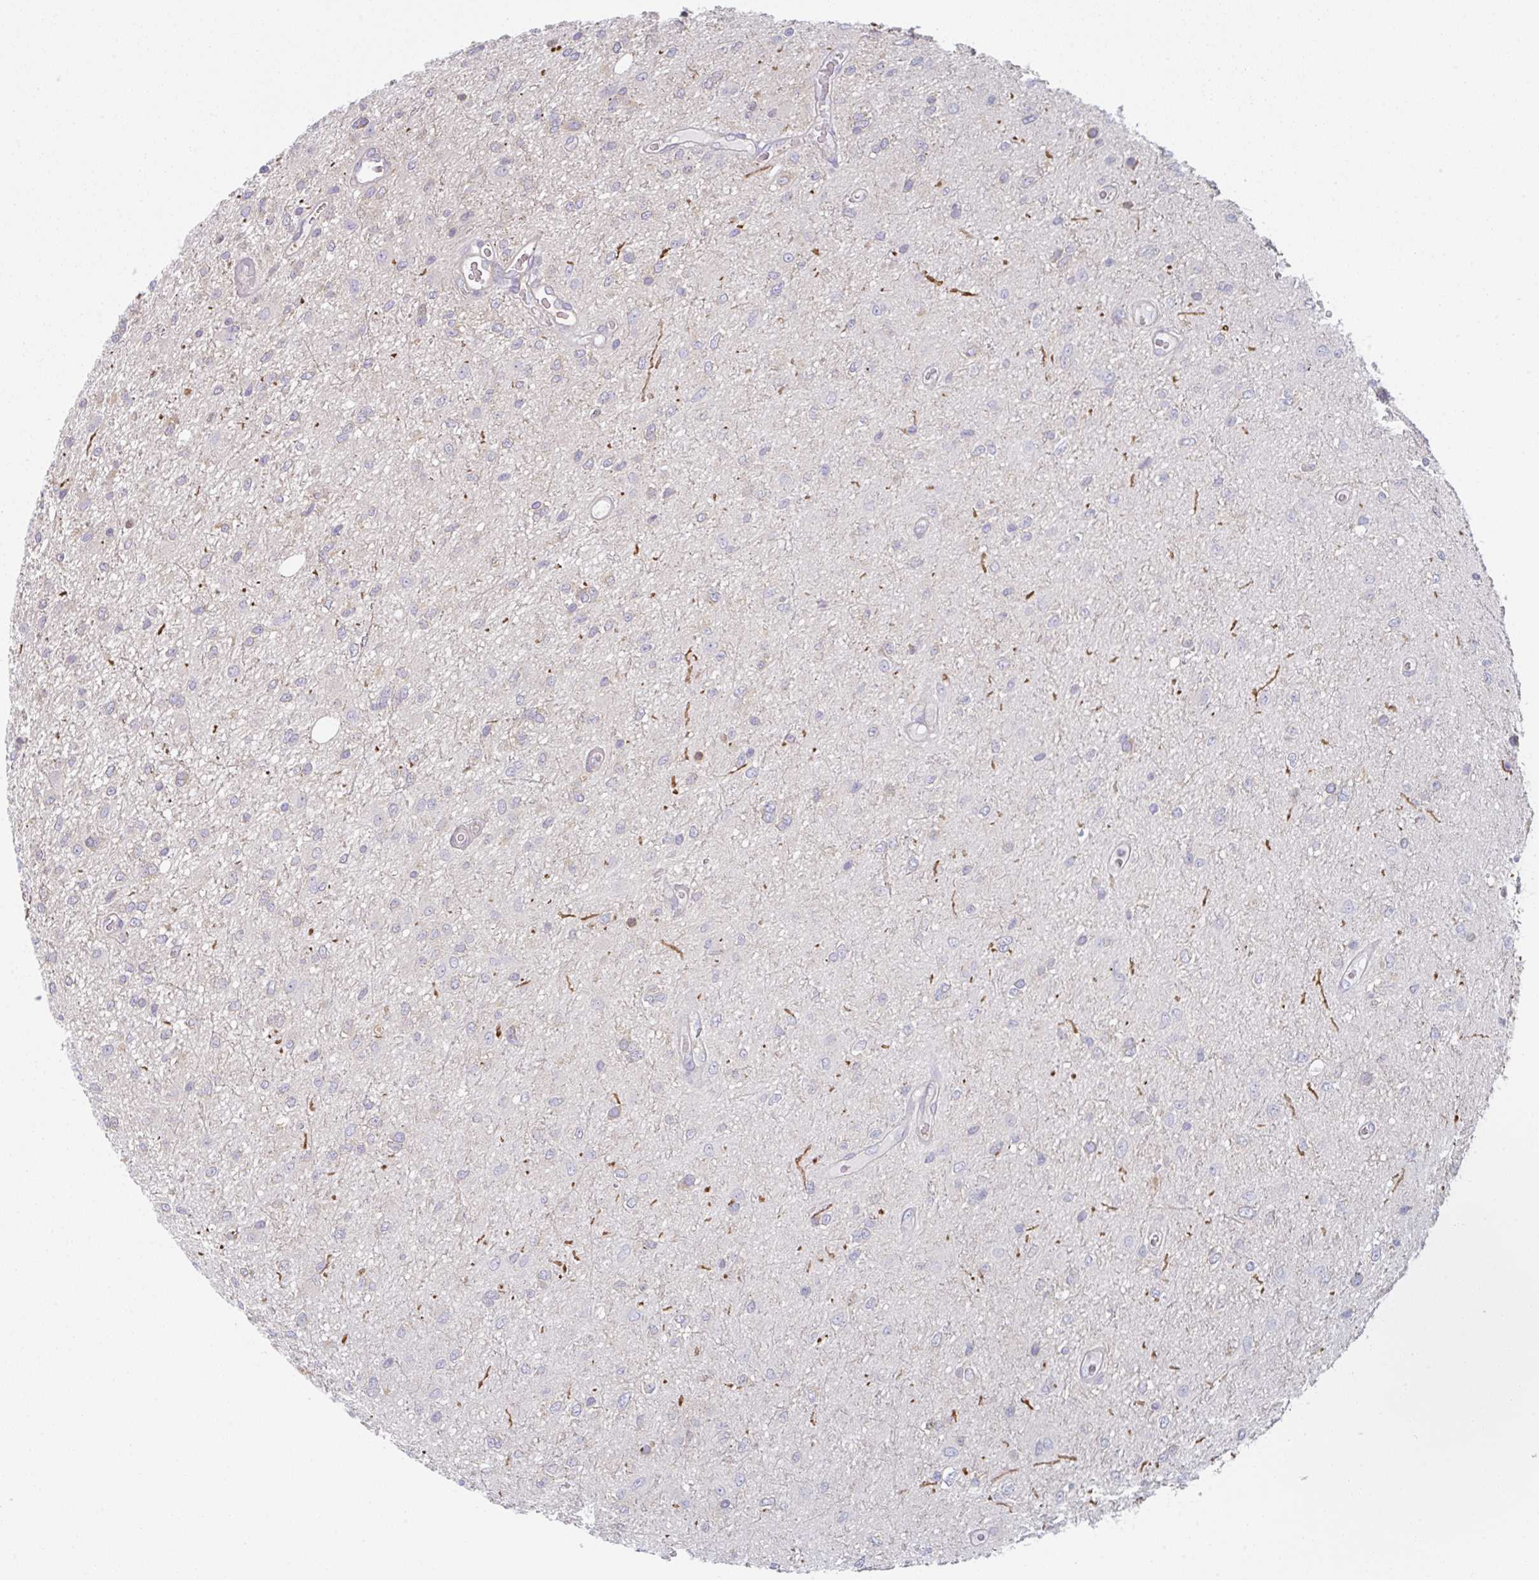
{"staining": {"intensity": "negative", "quantity": "none", "location": "none"}, "tissue": "glioma", "cell_type": "Tumor cells", "image_type": "cancer", "snomed": [{"axis": "morphology", "description": "Glioma, malignant, Low grade"}, {"axis": "topography", "description": "Cerebellum"}], "caption": "This is an immunohistochemistry (IHC) micrograph of human glioma. There is no staining in tumor cells.", "gene": "AMPD2", "patient": {"sex": "female", "age": 5}}